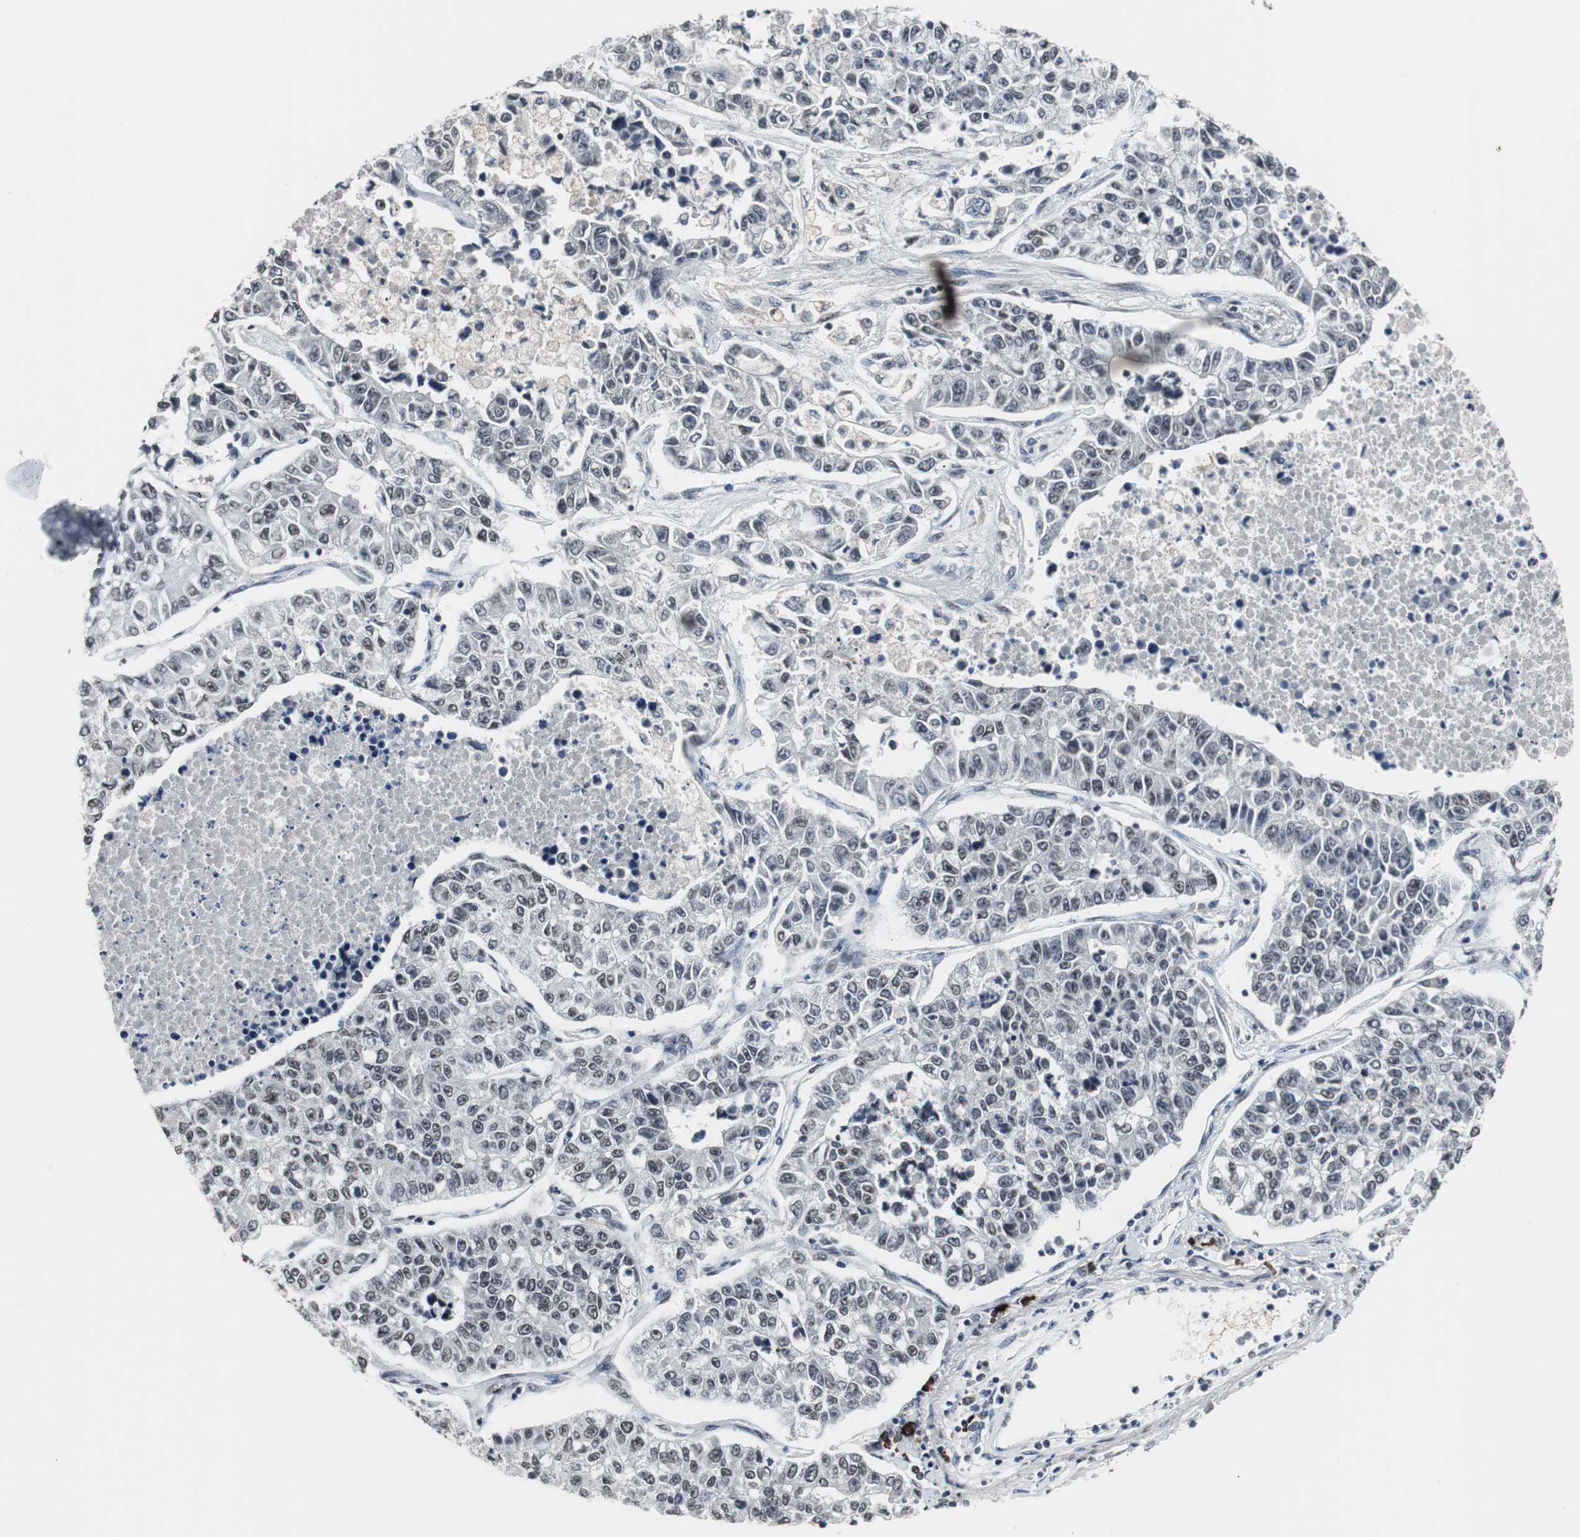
{"staining": {"intensity": "weak", "quantity": "25%-75%", "location": "nuclear"}, "tissue": "lung cancer", "cell_type": "Tumor cells", "image_type": "cancer", "snomed": [{"axis": "morphology", "description": "Adenocarcinoma, NOS"}, {"axis": "topography", "description": "Lung"}], "caption": "A photomicrograph of lung adenocarcinoma stained for a protein exhibits weak nuclear brown staining in tumor cells. (DAB IHC, brown staining for protein, blue staining for nuclei).", "gene": "TAF7", "patient": {"sex": "male", "age": 49}}